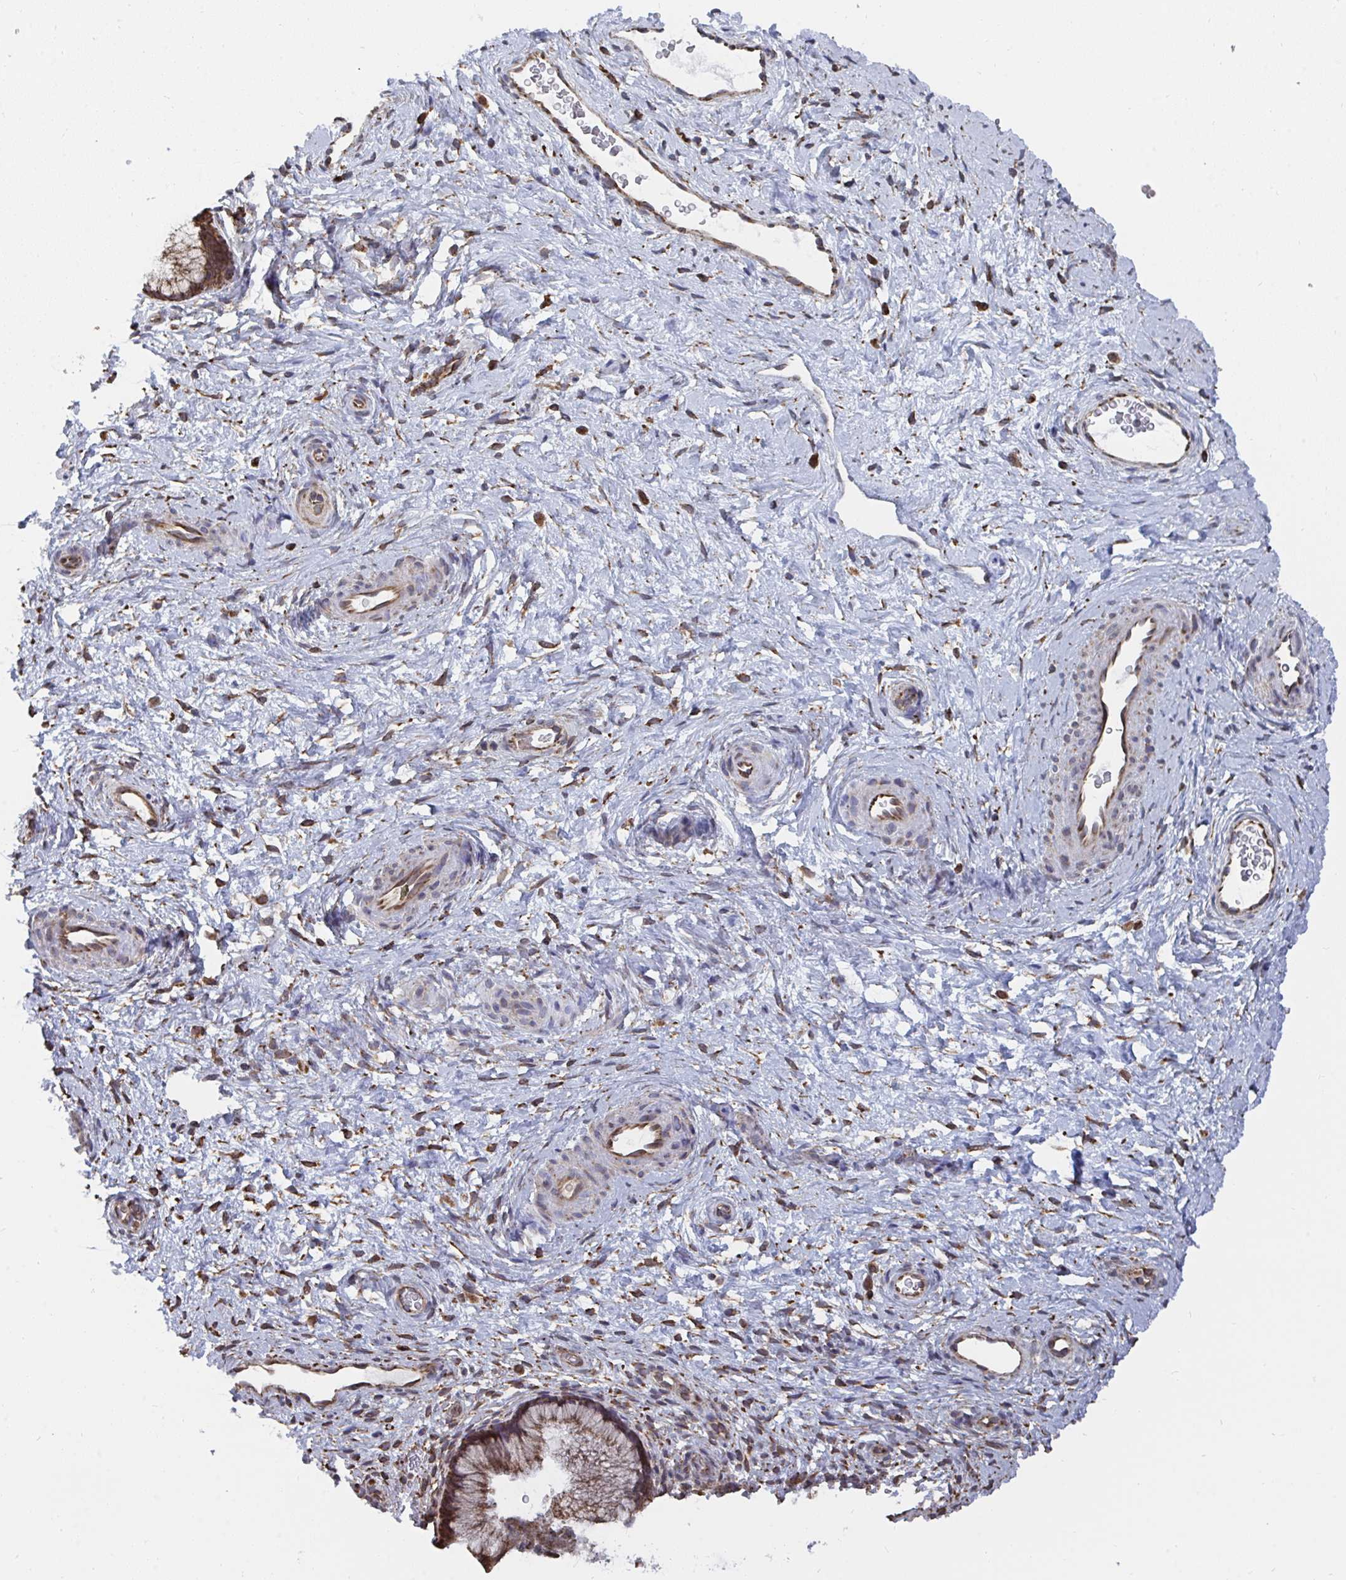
{"staining": {"intensity": "moderate", "quantity": ">75%", "location": "cytoplasmic/membranous"}, "tissue": "cervix", "cell_type": "Glandular cells", "image_type": "normal", "snomed": [{"axis": "morphology", "description": "Normal tissue, NOS"}, {"axis": "topography", "description": "Cervix"}], "caption": "Immunohistochemical staining of unremarkable cervix displays medium levels of moderate cytoplasmic/membranous staining in about >75% of glandular cells. The protein is stained brown, and the nuclei are stained in blue (DAB IHC with brightfield microscopy, high magnification).", "gene": "ELAVL1", "patient": {"sex": "female", "age": 34}}